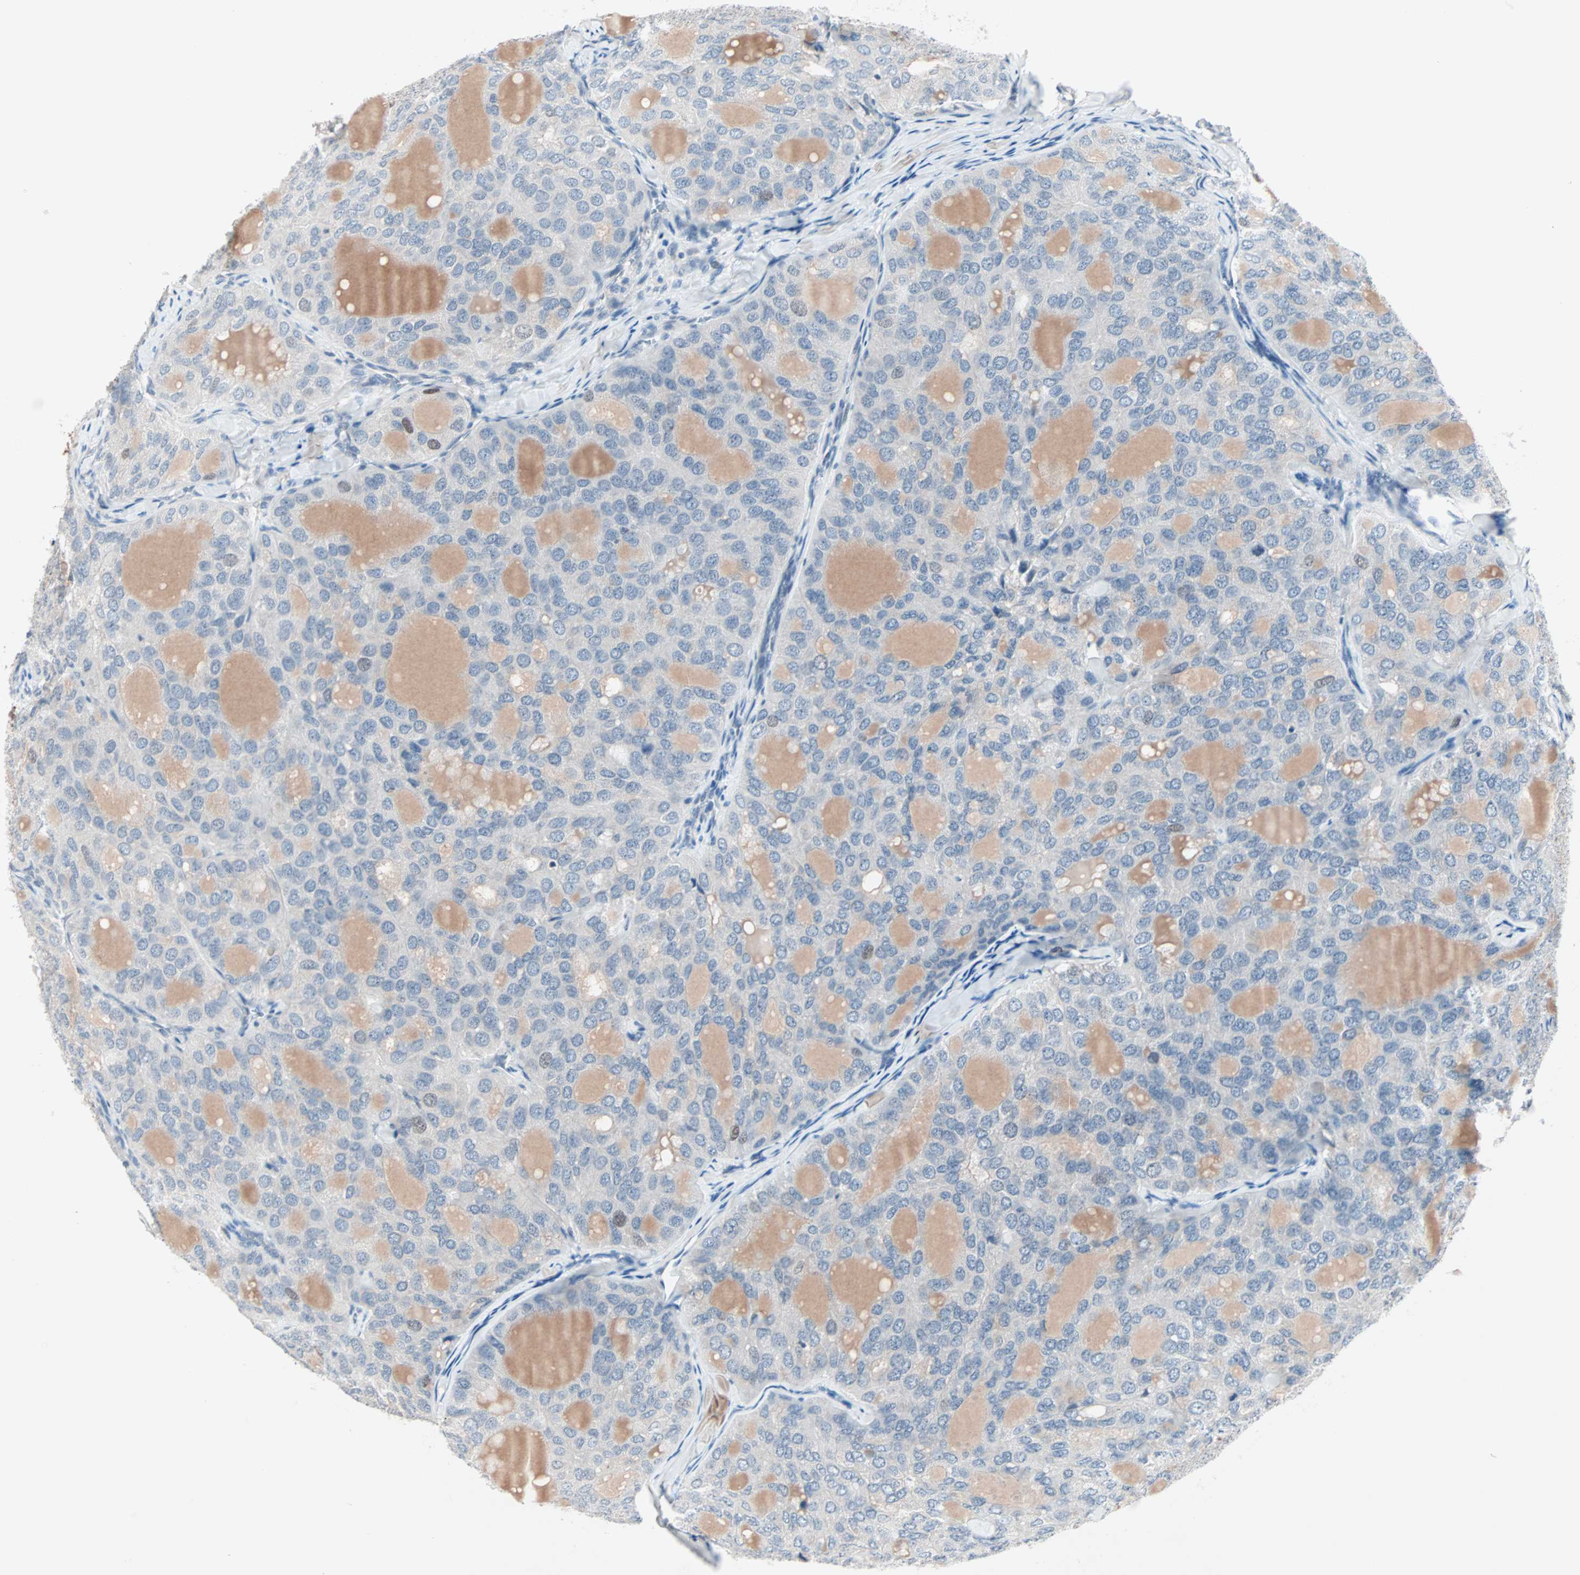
{"staining": {"intensity": "negative", "quantity": "none", "location": "none"}, "tissue": "thyroid cancer", "cell_type": "Tumor cells", "image_type": "cancer", "snomed": [{"axis": "morphology", "description": "Follicular adenoma carcinoma, NOS"}, {"axis": "topography", "description": "Thyroid gland"}], "caption": "Thyroid cancer was stained to show a protein in brown. There is no significant expression in tumor cells. Nuclei are stained in blue.", "gene": "CCNE2", "patient": {"sex": "male", "age": 75}}